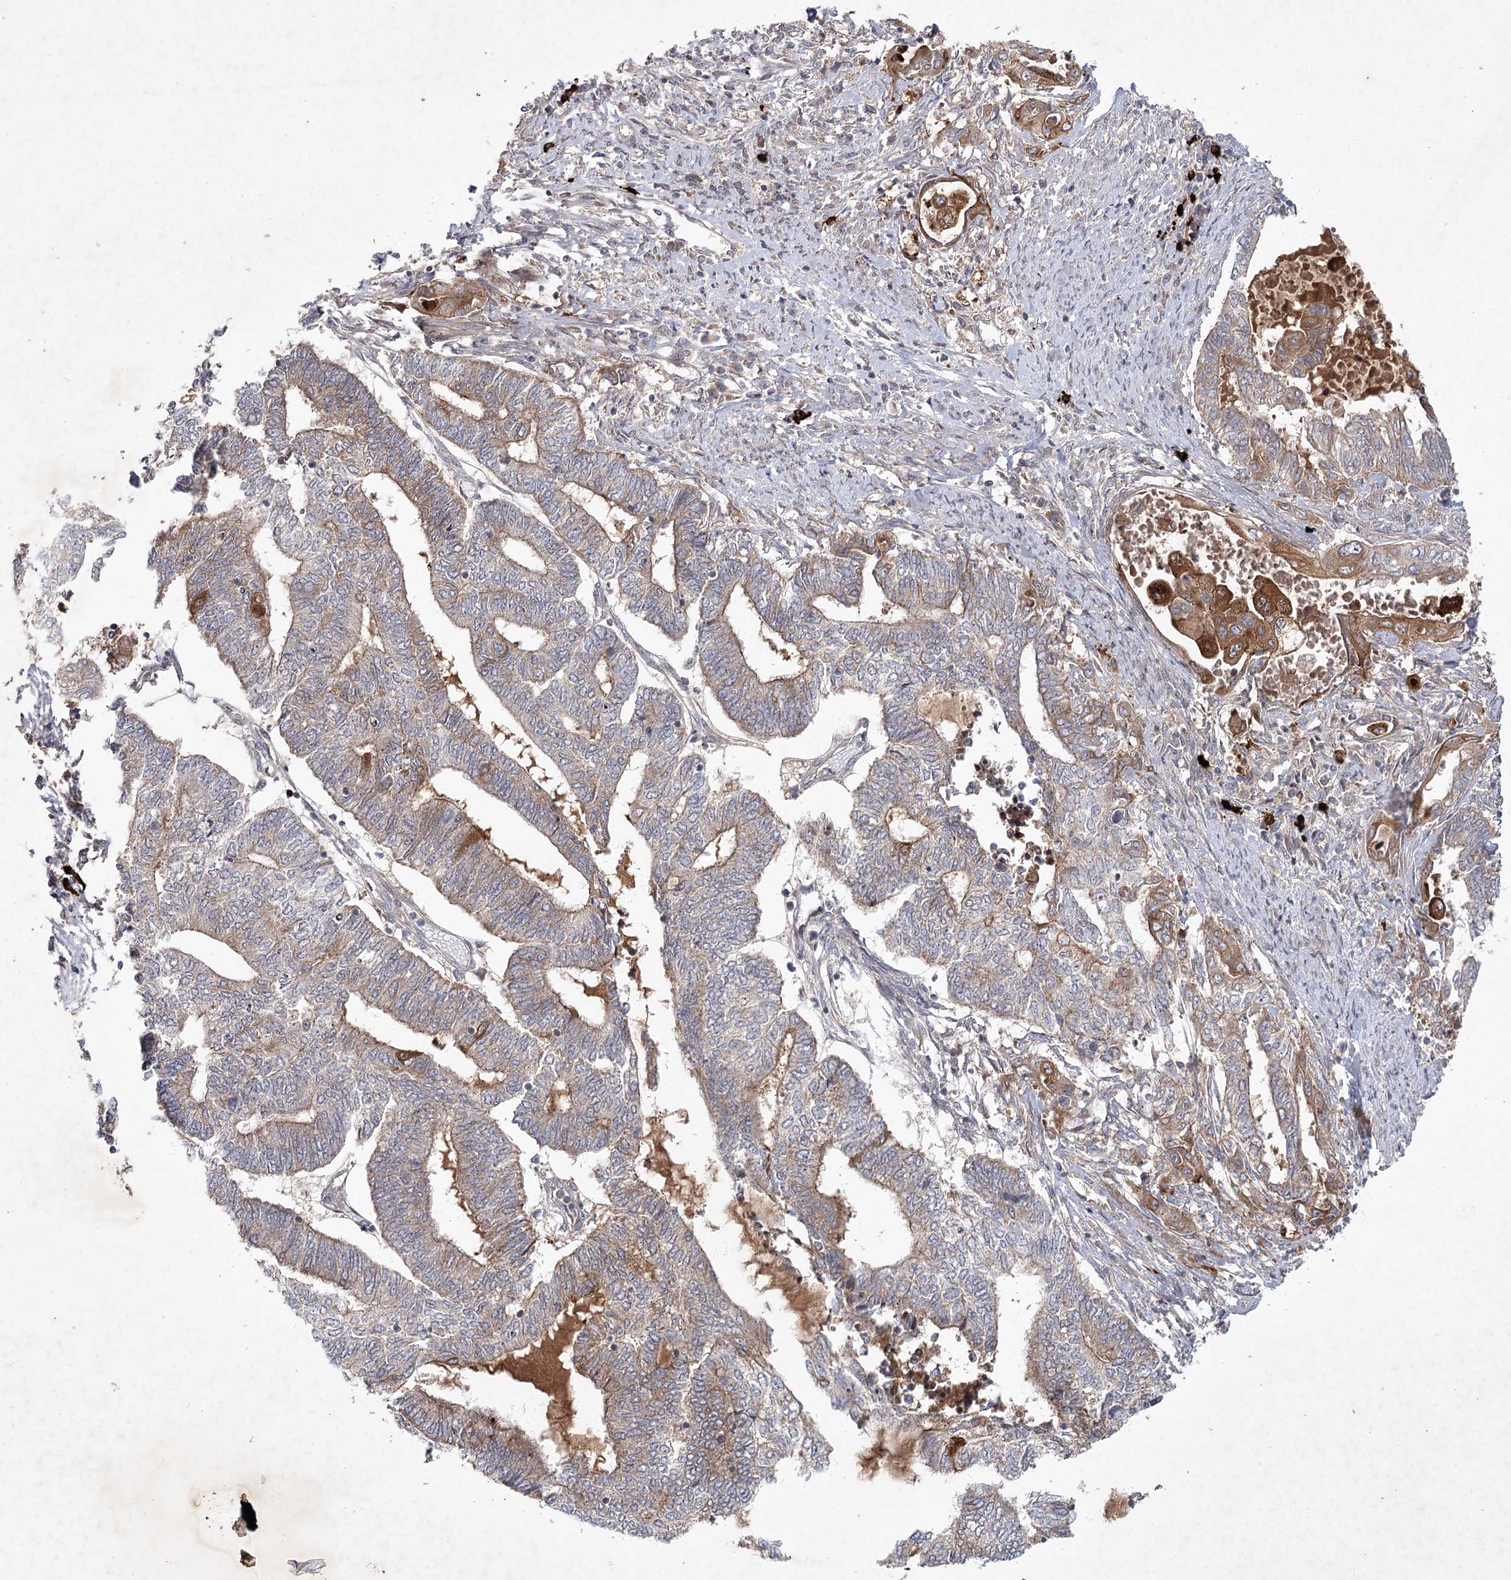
{"staining": {"intensity": "moderate", "quantity": "25%-75%", "location": "cytoplasmic/membranous"}, "tissue": "endometrial cancer", "cell_type": "Tumor cells", "image_type": "cancer", "snomed": [{"axis": "morphology", "description": "Adenocarcinoma, NOS"}, {"axis": "topography", "description": "Uterus"}, {"axis": "topography", "description": "Endometrium"}], "caption": "Immunohistochemistry histopathology image of neoplastic tissue: human adenocarcinoma (endometrial) stained using IHC shows medium levels of moderate protein expression localized specifically in the cytoplasmic/membranous of tumor cells, appearing as a cytoplasmic/membranous brown color.", "gene": "MAP3K13", "patient": {"sex": "female", "age": 70}}